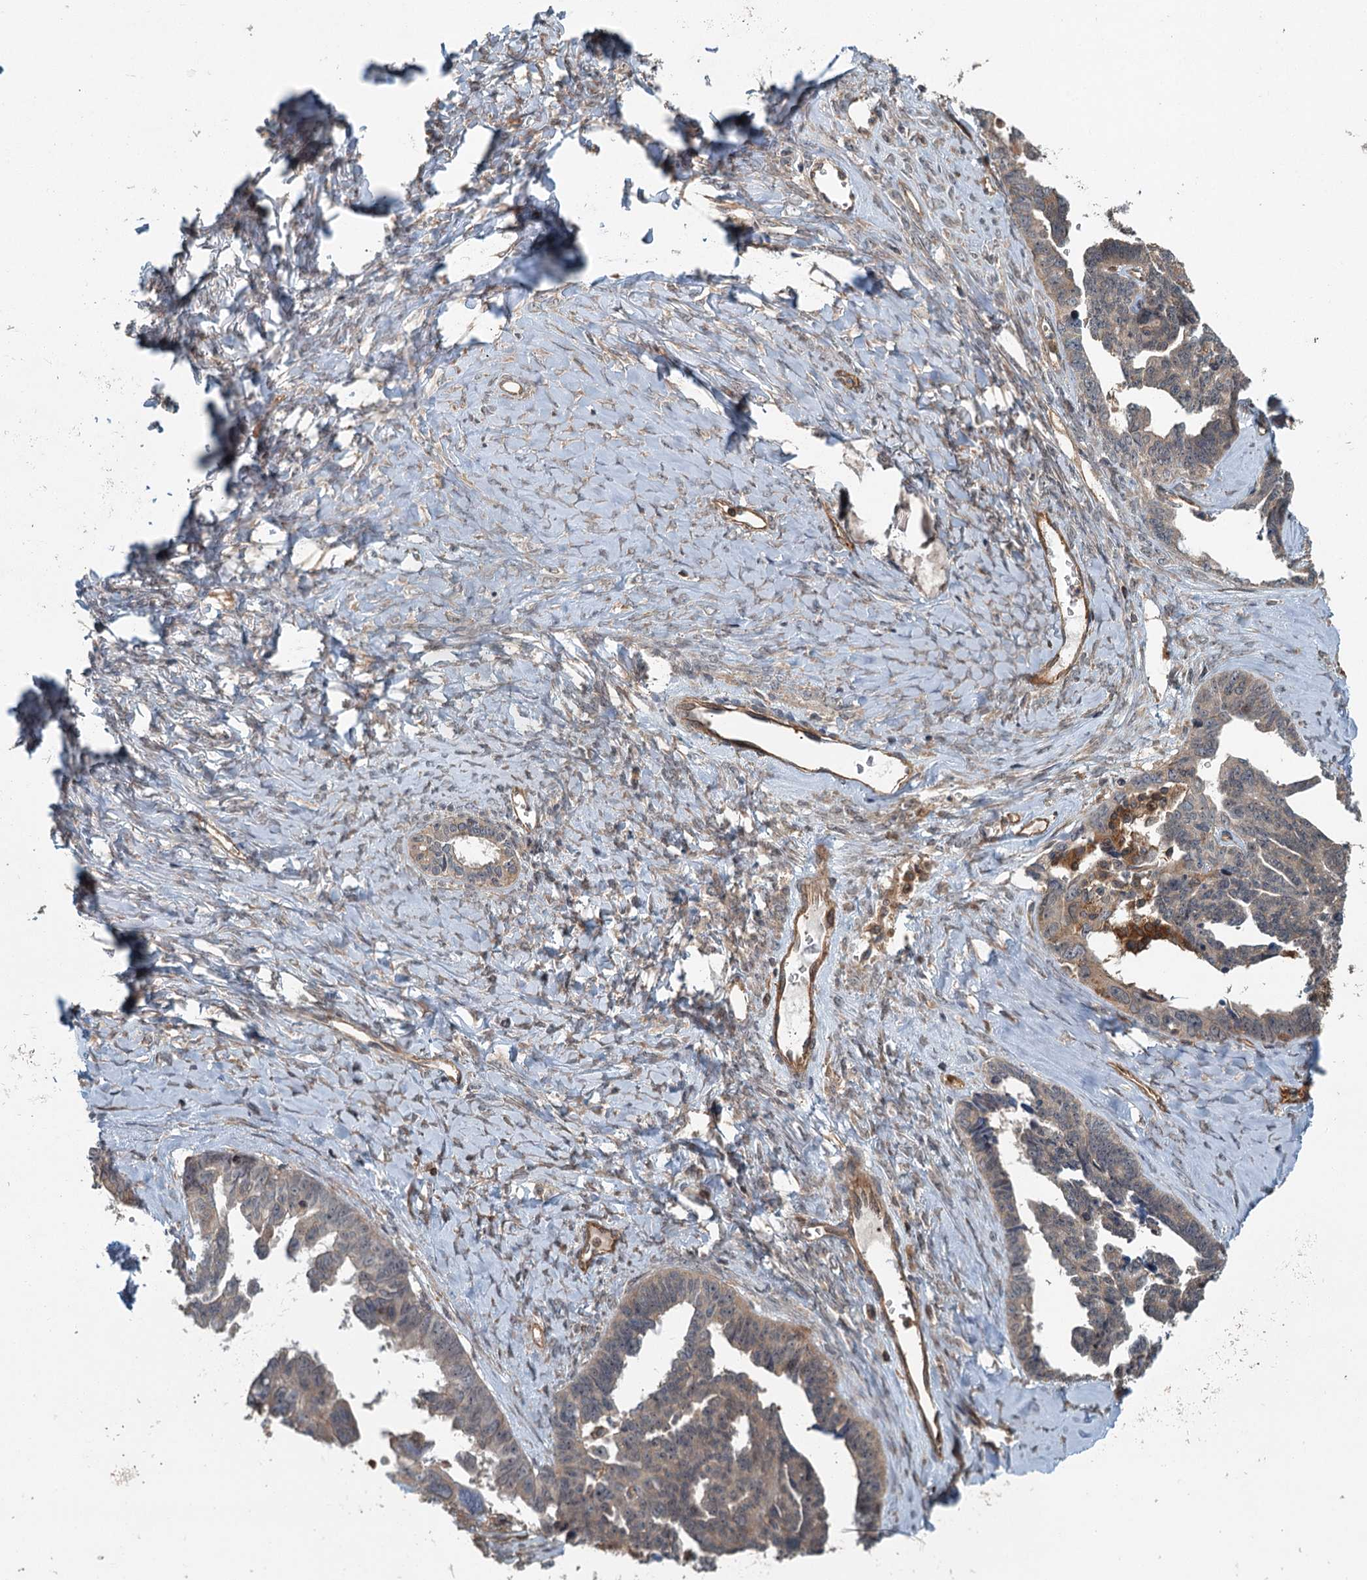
{"staining": {"intensity": "moderate", "quantity": ">75%", "location": "cytoplasmic/membranous"}, "tissue": "ovarian cancer", "cell_type": "Tumor cells", "image_type": "cancer", "snomed": [{"axis": "morphology", "description": "Cystadenocarcinoma, serous, NOS"}, {"axis": "topography", "description": "Ovary"}], "caption": "Ovarian cancer (serous cystadenocarcinoma) stained with DAB IHC demonstrates medium levels of moderate cytoplasmic/membranous expression in about >75% of tumor cells. Nuclei are stained in blue.", "gene": "ZNF527", "patient": {"sex": "female", "age": 79}}